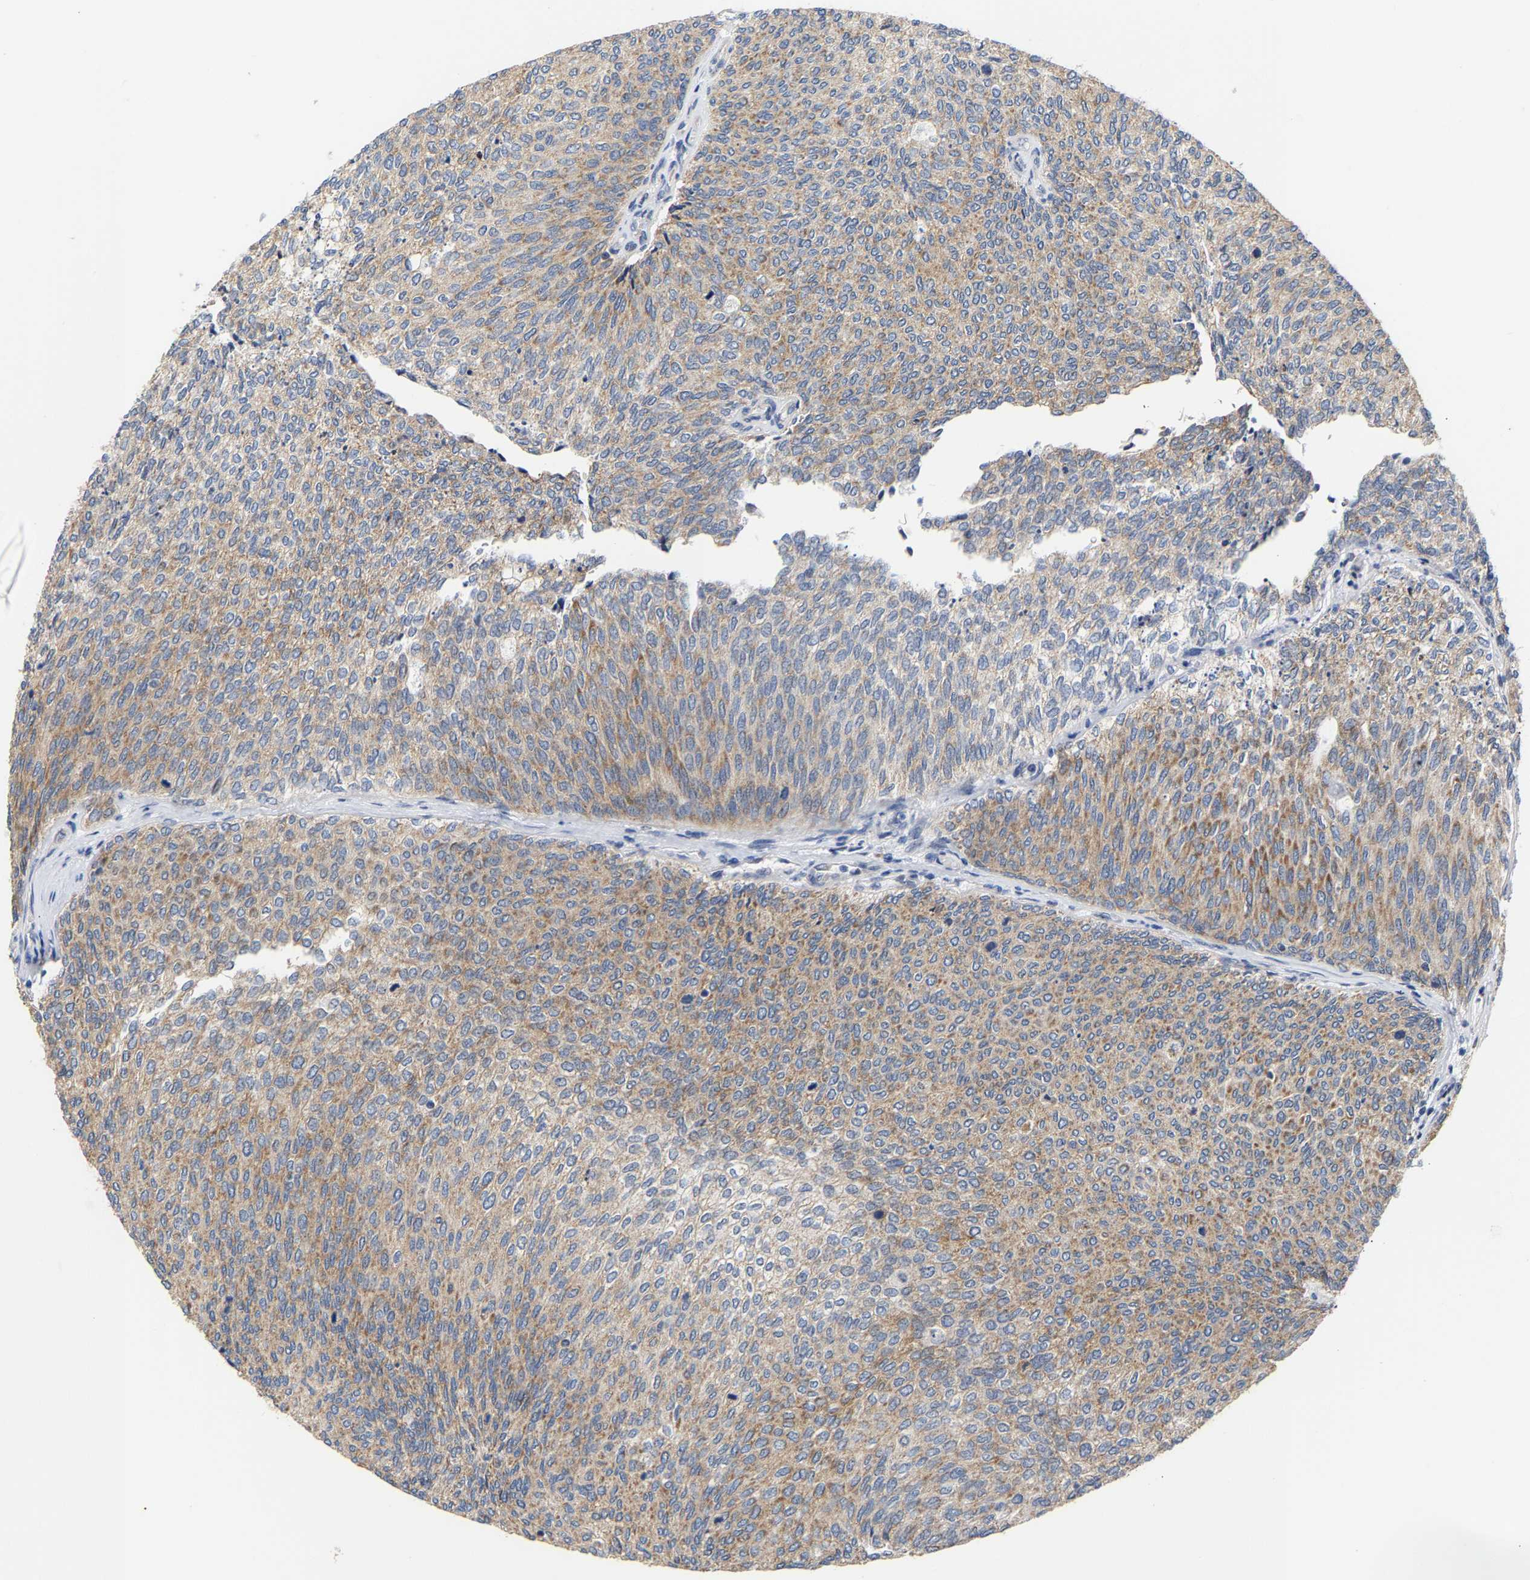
{"staining": {"intensity": "moderate", "quantity": ">75%", "location": "cytoplasmic/membranous"}, "tissue": "urothelial cancer", "cell_type": "Tumor cells", "image_type": "cancer", "snomed": [{"axis": "morphology", "description": "Urothelial carcinoma, Low grade"}, {"axis": "topography", "description": "Urinary bladder"}], "caption": "The micrograph demonstrates staining of urothelial cancer, revealing moderate cytoplasmic/membranous protein positivity (brown color) within tumor cells.", "gene": "PCNT", "patient": {"sex": "female", "age": 79}}